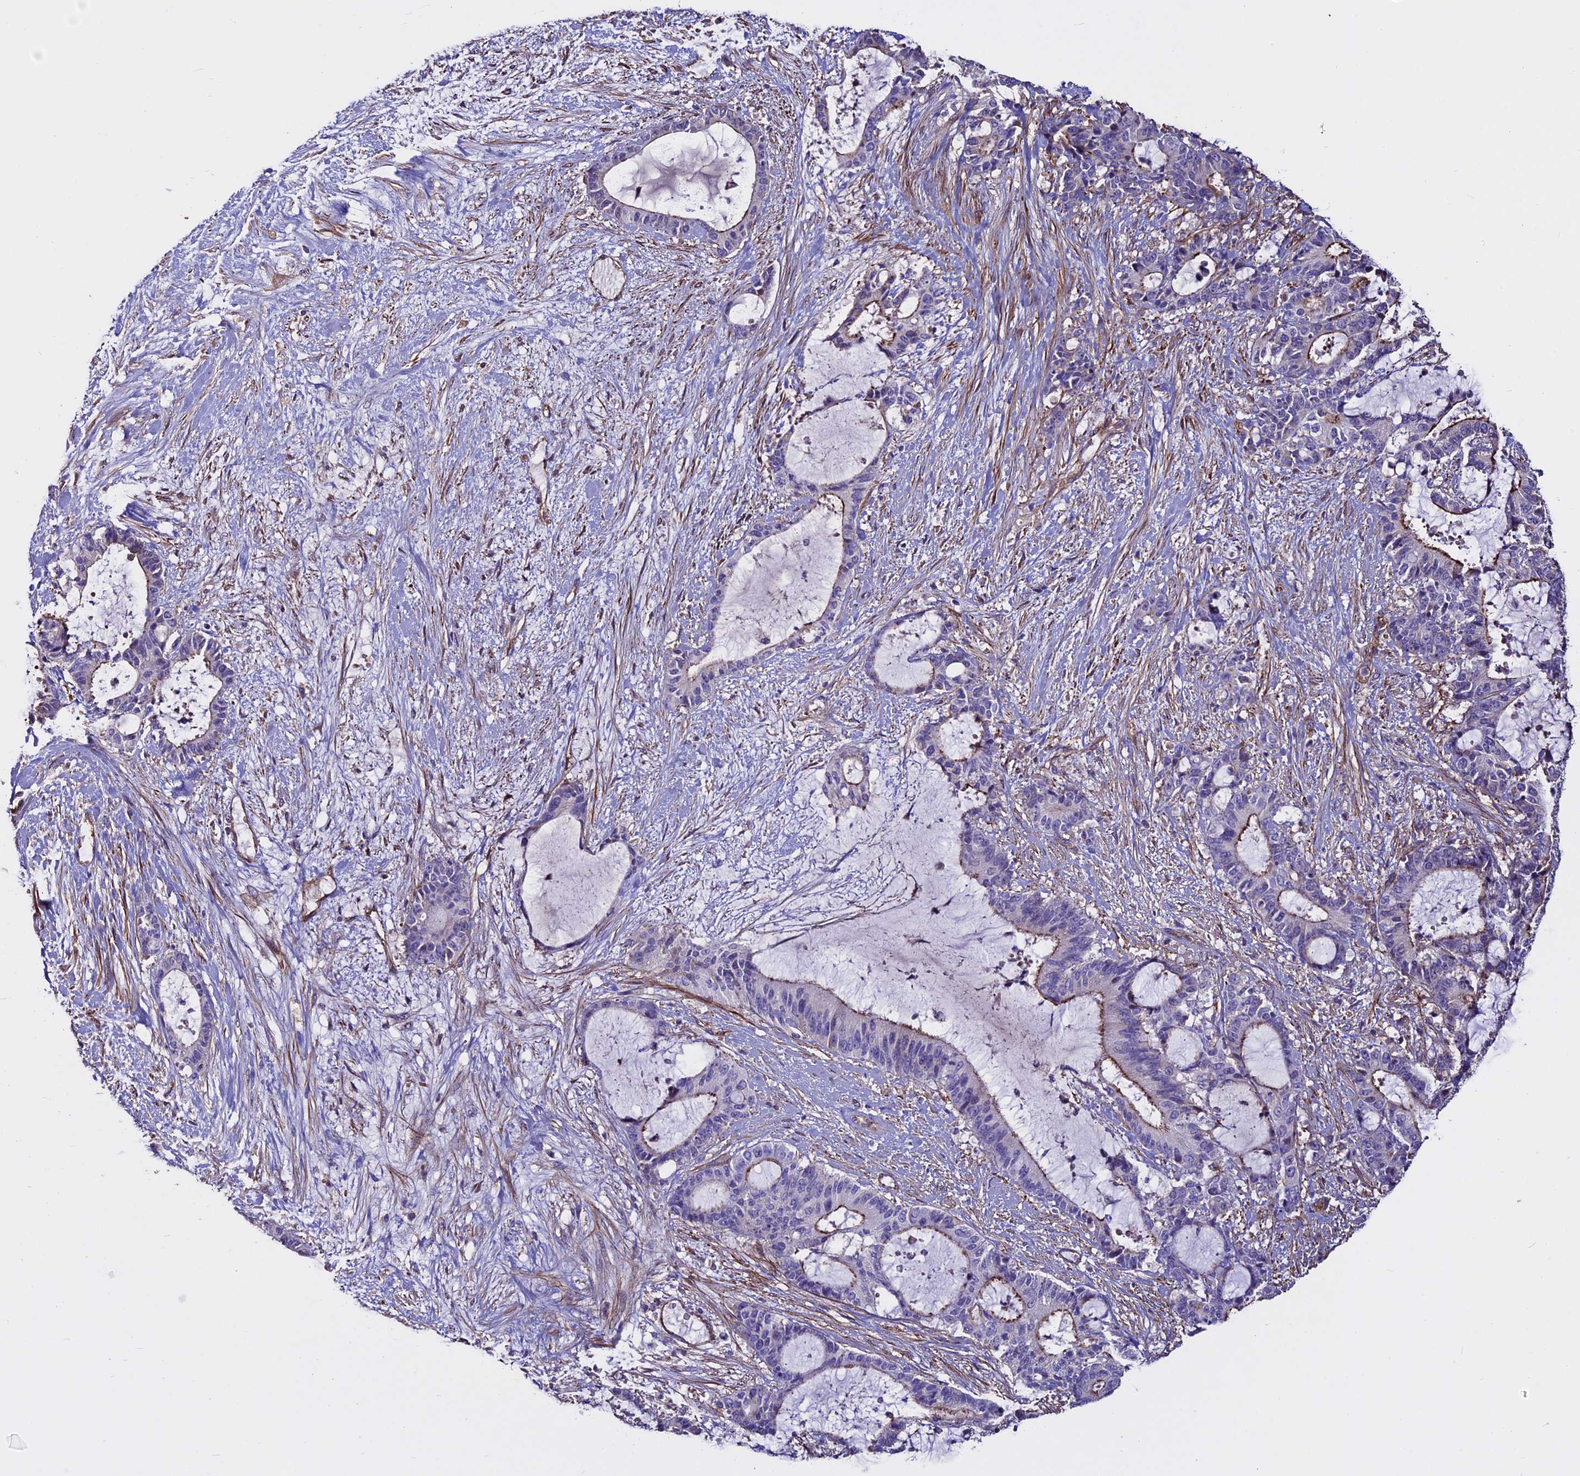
{"staining": {"intensity": "weak", "quantity": "<25%", "location": "cytoplasmic/membranous"}, "tissue": "liver cancer", "cell_type": "Tumor cells", "image_type": "cancer", "snomed": [{"axis": "morphology", "description": "Normal tissue, NOS"}, {"axis": "morphology", "description": "Cholangiocarcinoma"}, {"axis": "topography", "description": "Liver"}, {"axis": "topography", "description": "Peripheral nerve tissue"}], "caption": "Immunohistochemistry of human liver cancer (cholangiocarcinoma) displays no staining in tumor cells. Nuclei are stained in blue.", "gene": "EVA1B", "patient": {"sex": "female", "age": 73}}